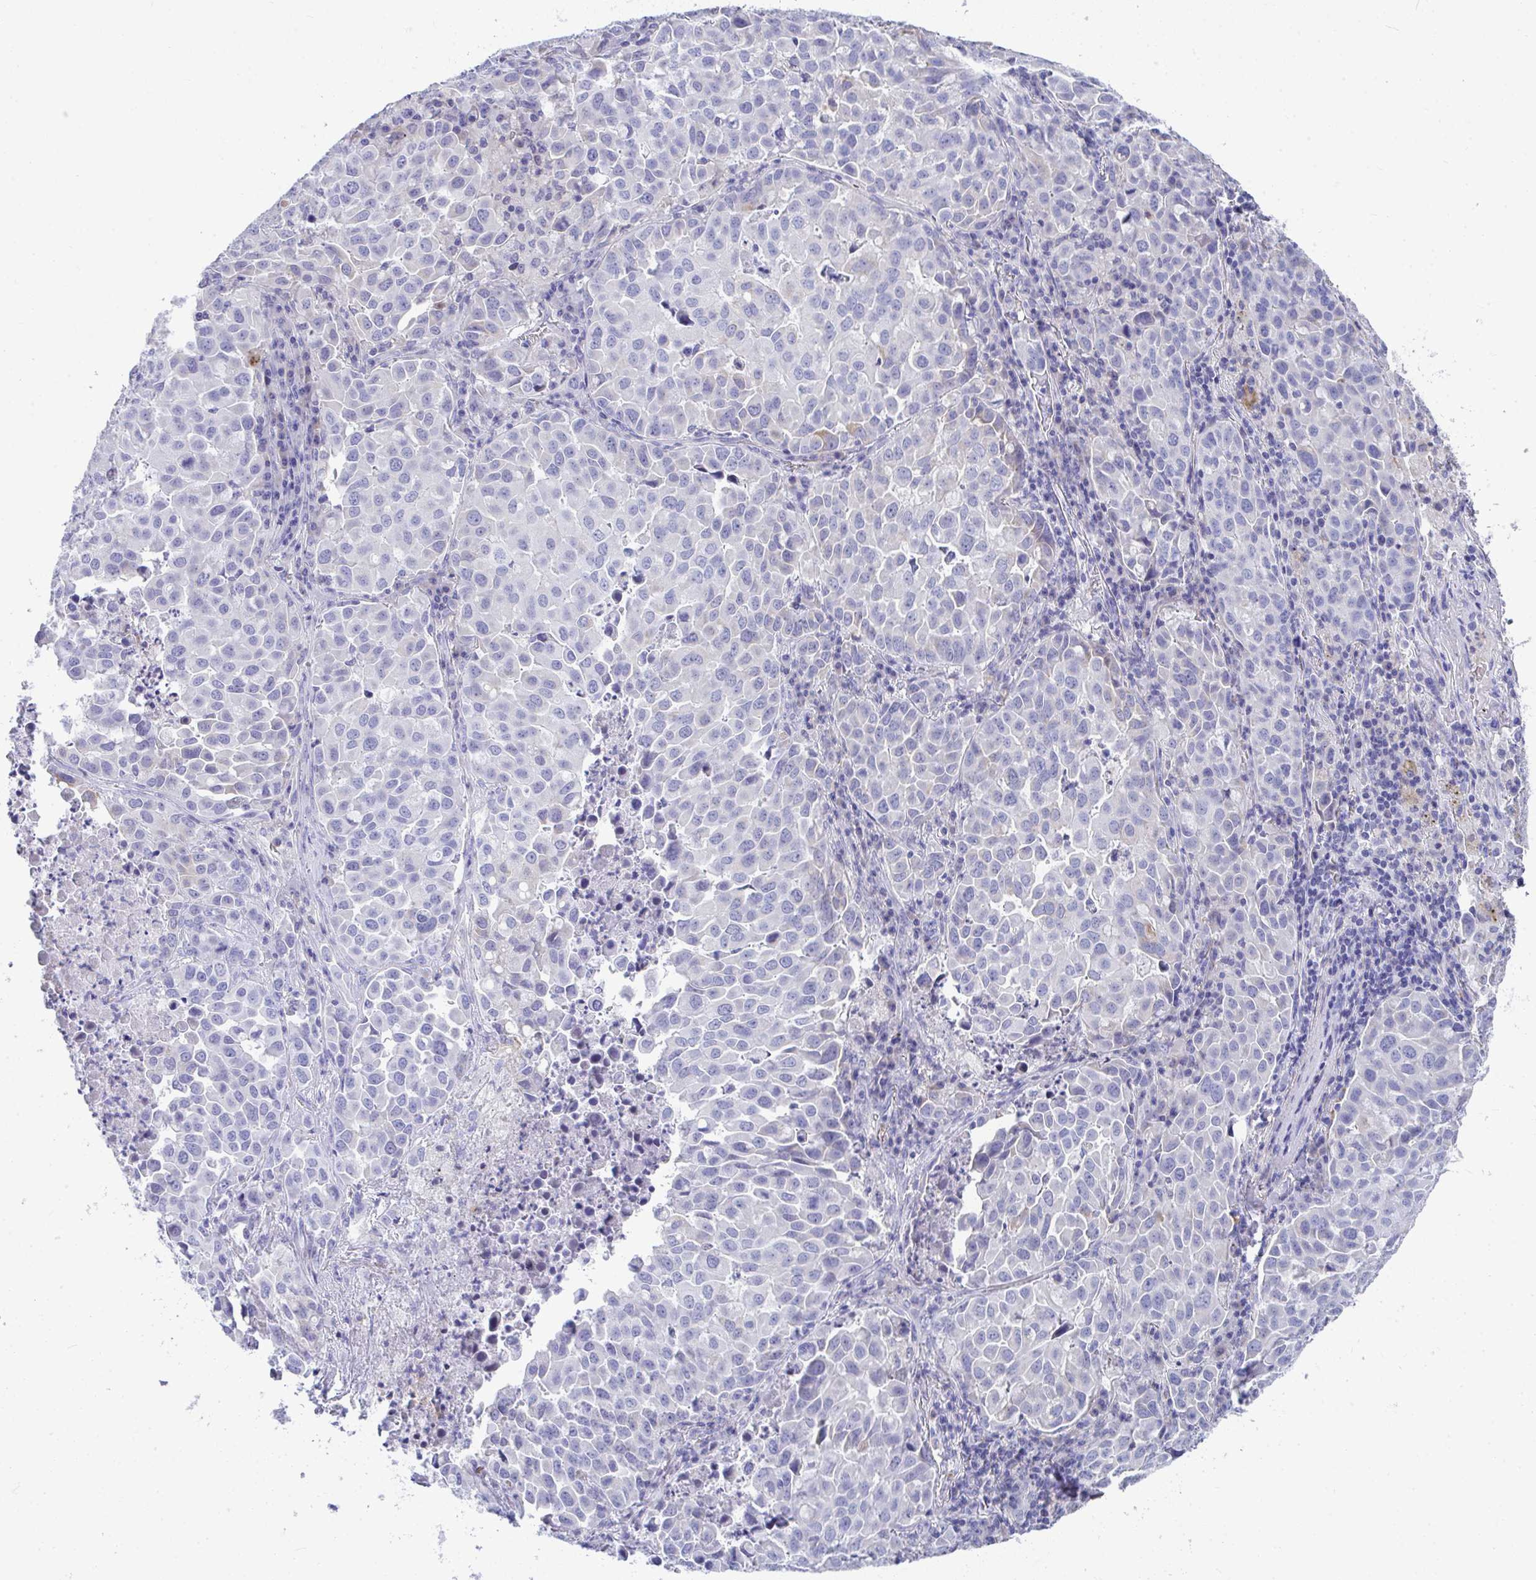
{"staining": {"intensity": "negative", "quantity": "none", "location": "none"}, "tissue": "lung cancer", "cell_type": "Tumor cells", "image_type": "cancer", "snomed": [{"axis": "morphology", "description": "Adenocarcinoma, NOS"}, {"axis": "morphology", "description": "Adenocarcinoma, metastatic, NOS"}, {"axis": "topography", "description": "Lymph node"}, {"axis": "topography", "description": "Lung"}], "caption": "Immunohistochemical staining of lung cancer displays no significant staining in tumor cells. (Immunohistochemistry (ihc), brightfield microscopy, high magnification).", "gene": "COA5", "patient": {"sex": "female", "age": 65}}